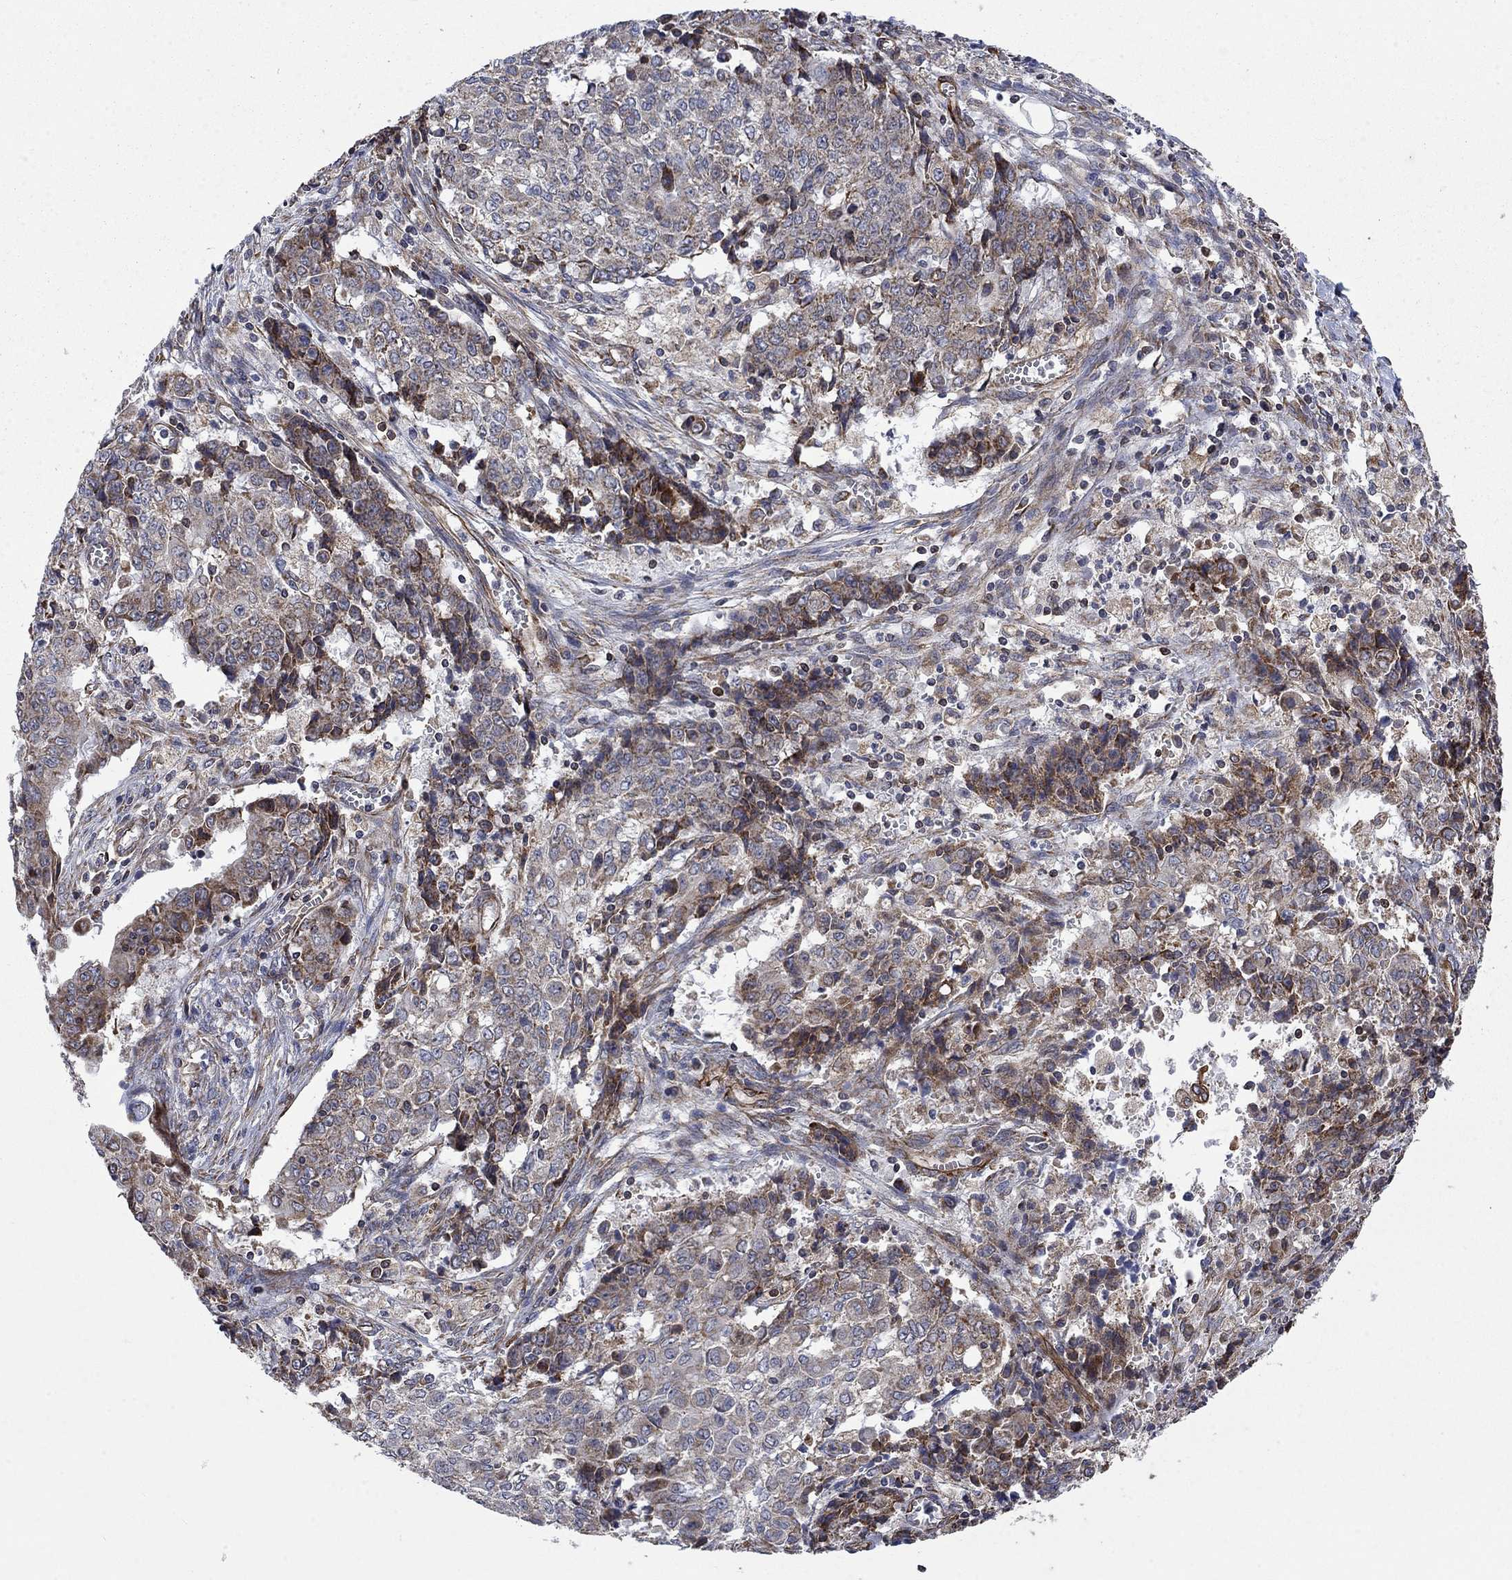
{"staining": {"intensity": "moderate", "quantity": "<25%", "location": "cytoplasmic/membranous"}, "tissue": "ovarian cancer", "cell_type": "Tumor cells", "image_type": "cancer", "snomed": [{"axis": "morphology", "description": "Carcinoma, endometroid"}, {"axis": "topography", "description": "Ovary"}], "caption": "A high-resolution photomicrograph shows IHC staining of ovarian cancer, which reveals moderate cytoplasmic/membranous expression in approximately <25% of tumor cells.", "gene": "NDUFC1", "patient": {"sex": "female", "age": 42}}